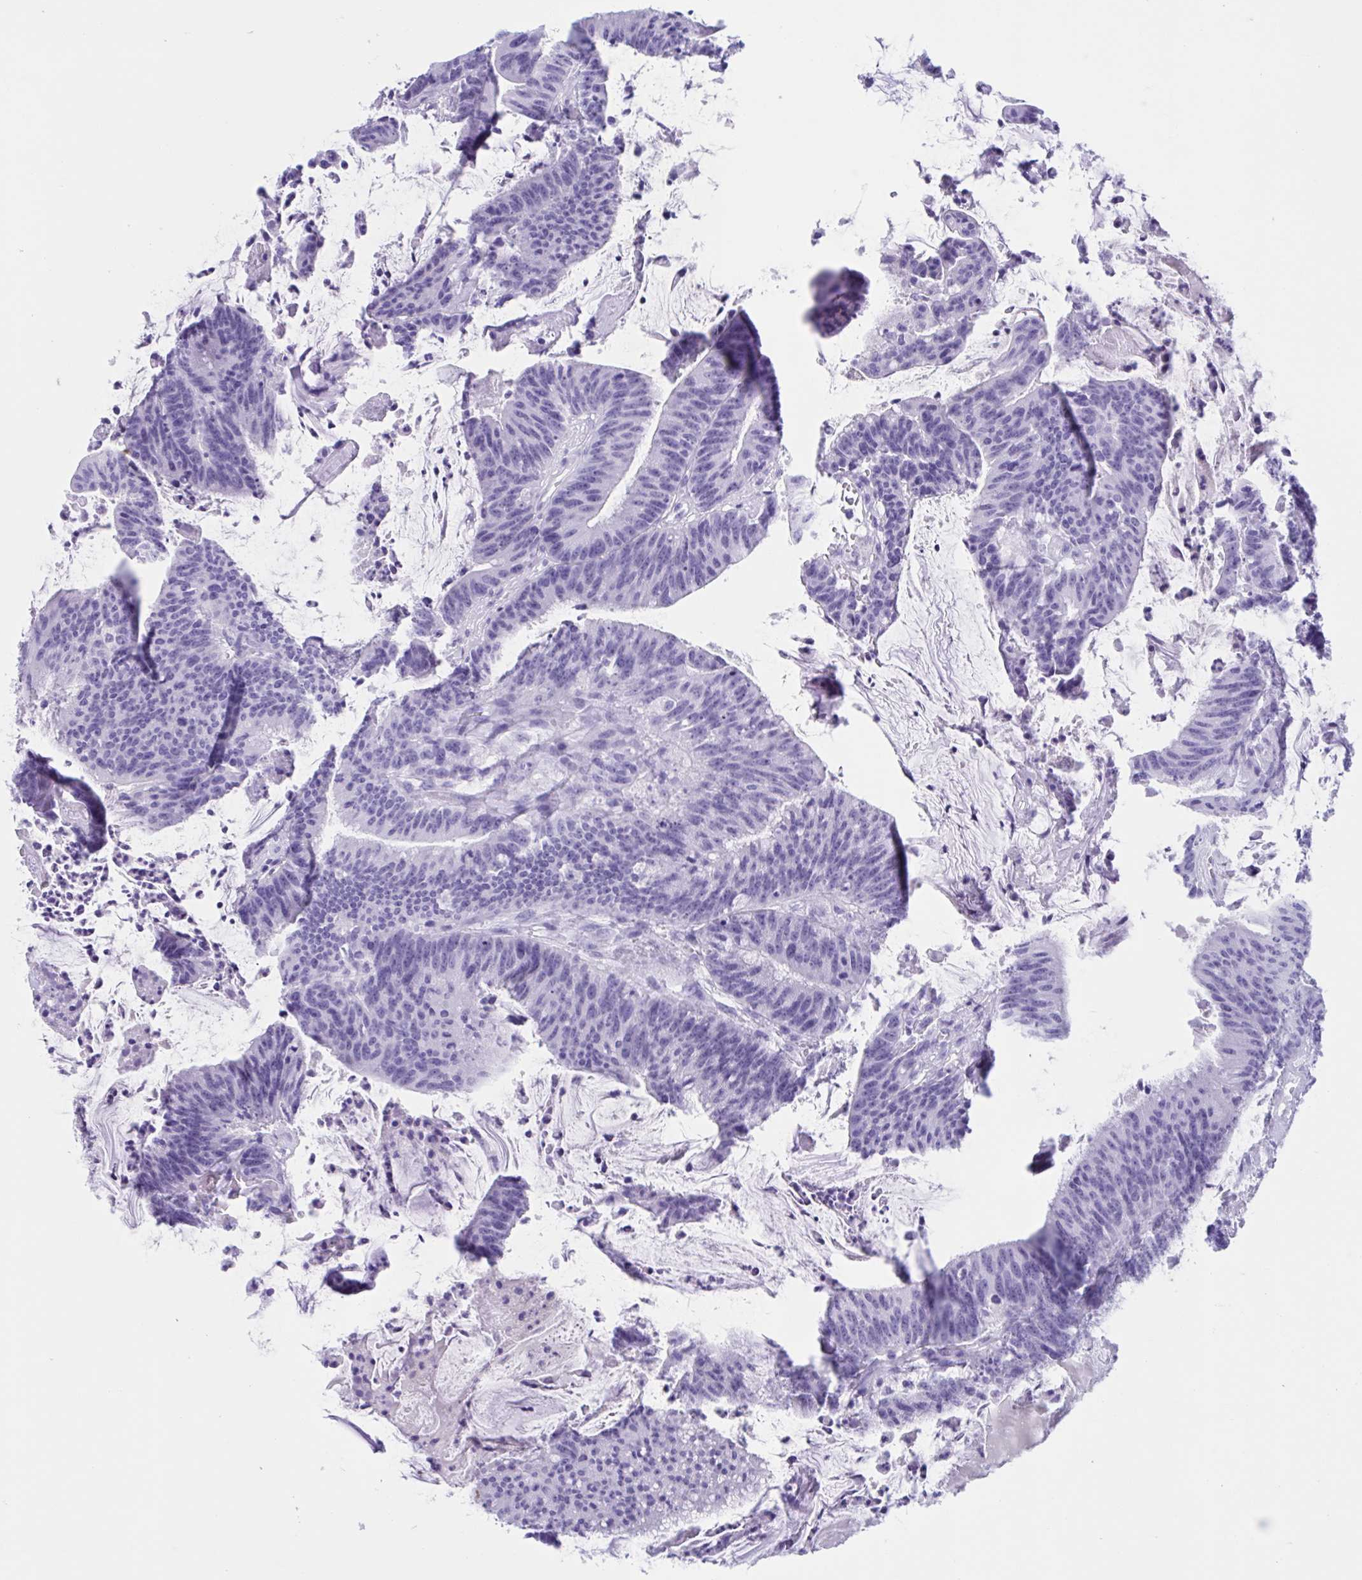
{"staining": {"intensity": "negative", "quantity": "none", "location": "none"}, "tissue": "colorectal cancer", "cell_type": "Tumor cells", "image_type": "cancer", "snomed": [{"axis": "morphology", "description": "Adenocarcinoma, NOS"}, {"axis": "topography", "description": "Colon"}], "caption": "IHC of human colorectal adenocarcinoma demonstrates no positivity in tumor cells. Brightfield microscopy of immunohistochemistry (IHC) stained with DAB (brown) and hematoxylin (blue), captured at high magnification.", "gene": "TMEM35A", "patient": {"sex": "female", "age": 78}}